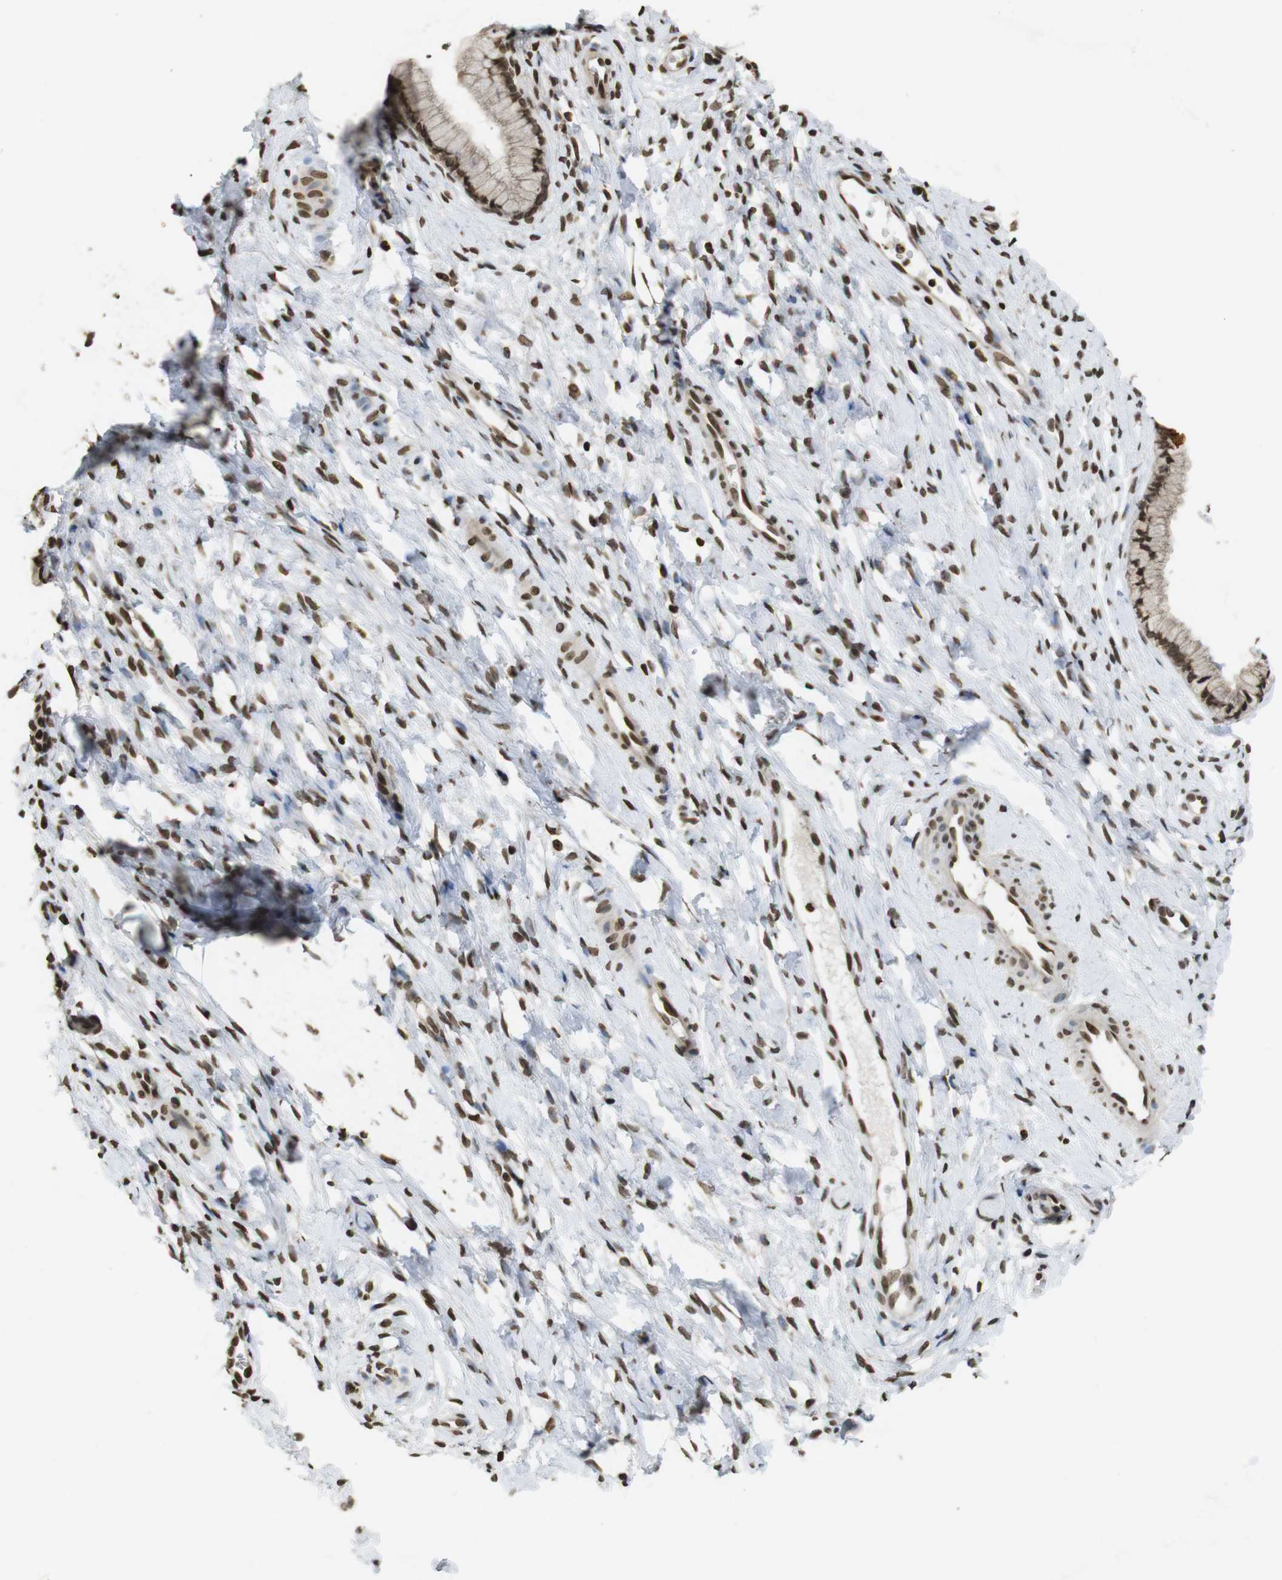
{"staining": {"intensity": "moderate", "quantity": ">75%", "location": "cytoplasmic/membranous,nuclear"}, "tissue": "cervix", "cell_type": "Glandular cells", "image_type": "normal", "snomed": [{"axis": "morphology", "description": "Normal tissue, NOS"}, {"axis": "topography", "description": "Cervix"}], "caption": "Protein expression analysis of unremarkable cervix displays moderate cytoplasmic/membranous,nuclear staining in approximately >75% of glandular cells.", "gene": "FOXA3", "patient": {"sex": "female", "age": 65}}